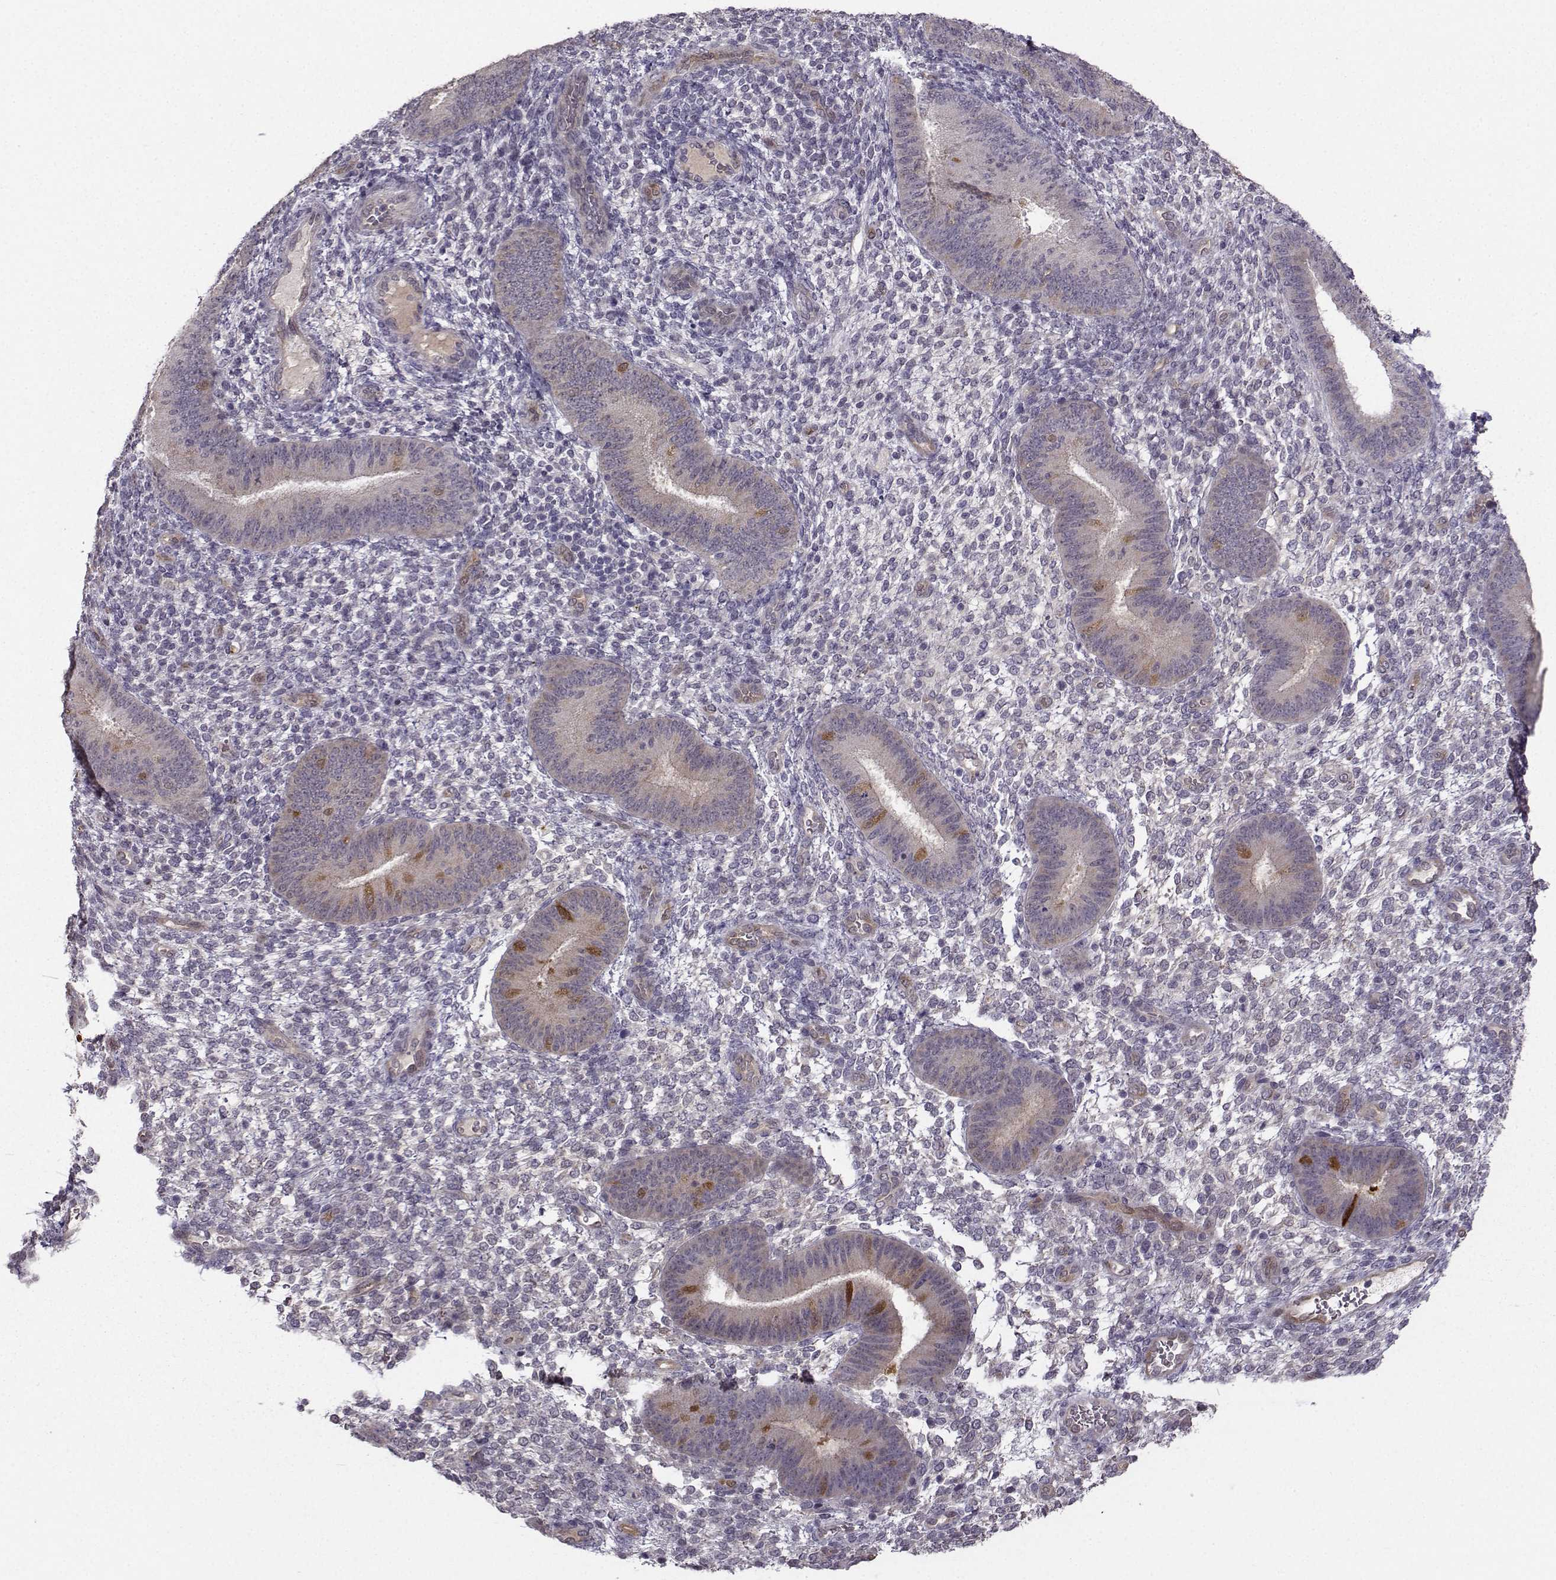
{"staining": {"intensity": "negative", "quantity": "none", "location": "none"}, "tissue": "endometrium", "cell_type": "Cells in endometrial stroma", "image_type": "normal", "snomed": [{"axis": "morphology", "description": "Normal tissue, NOS"}, {"axis": "topography", "description": "Endometrium"}], "caption": "Immunohistochemistry (IHC) photomicrograph of unremarkable endometrium: endometrium stained with DAB (3,3'-diaminobenzidine) reveals no significant protein staining in cells in endometrial stroma. (DAB (3,3'-diaminobenzidine) immunohistochemistry with hematoxylin counter stain).", "gene": "NQO1", "patient": {"sex": "female", "age": 39}}